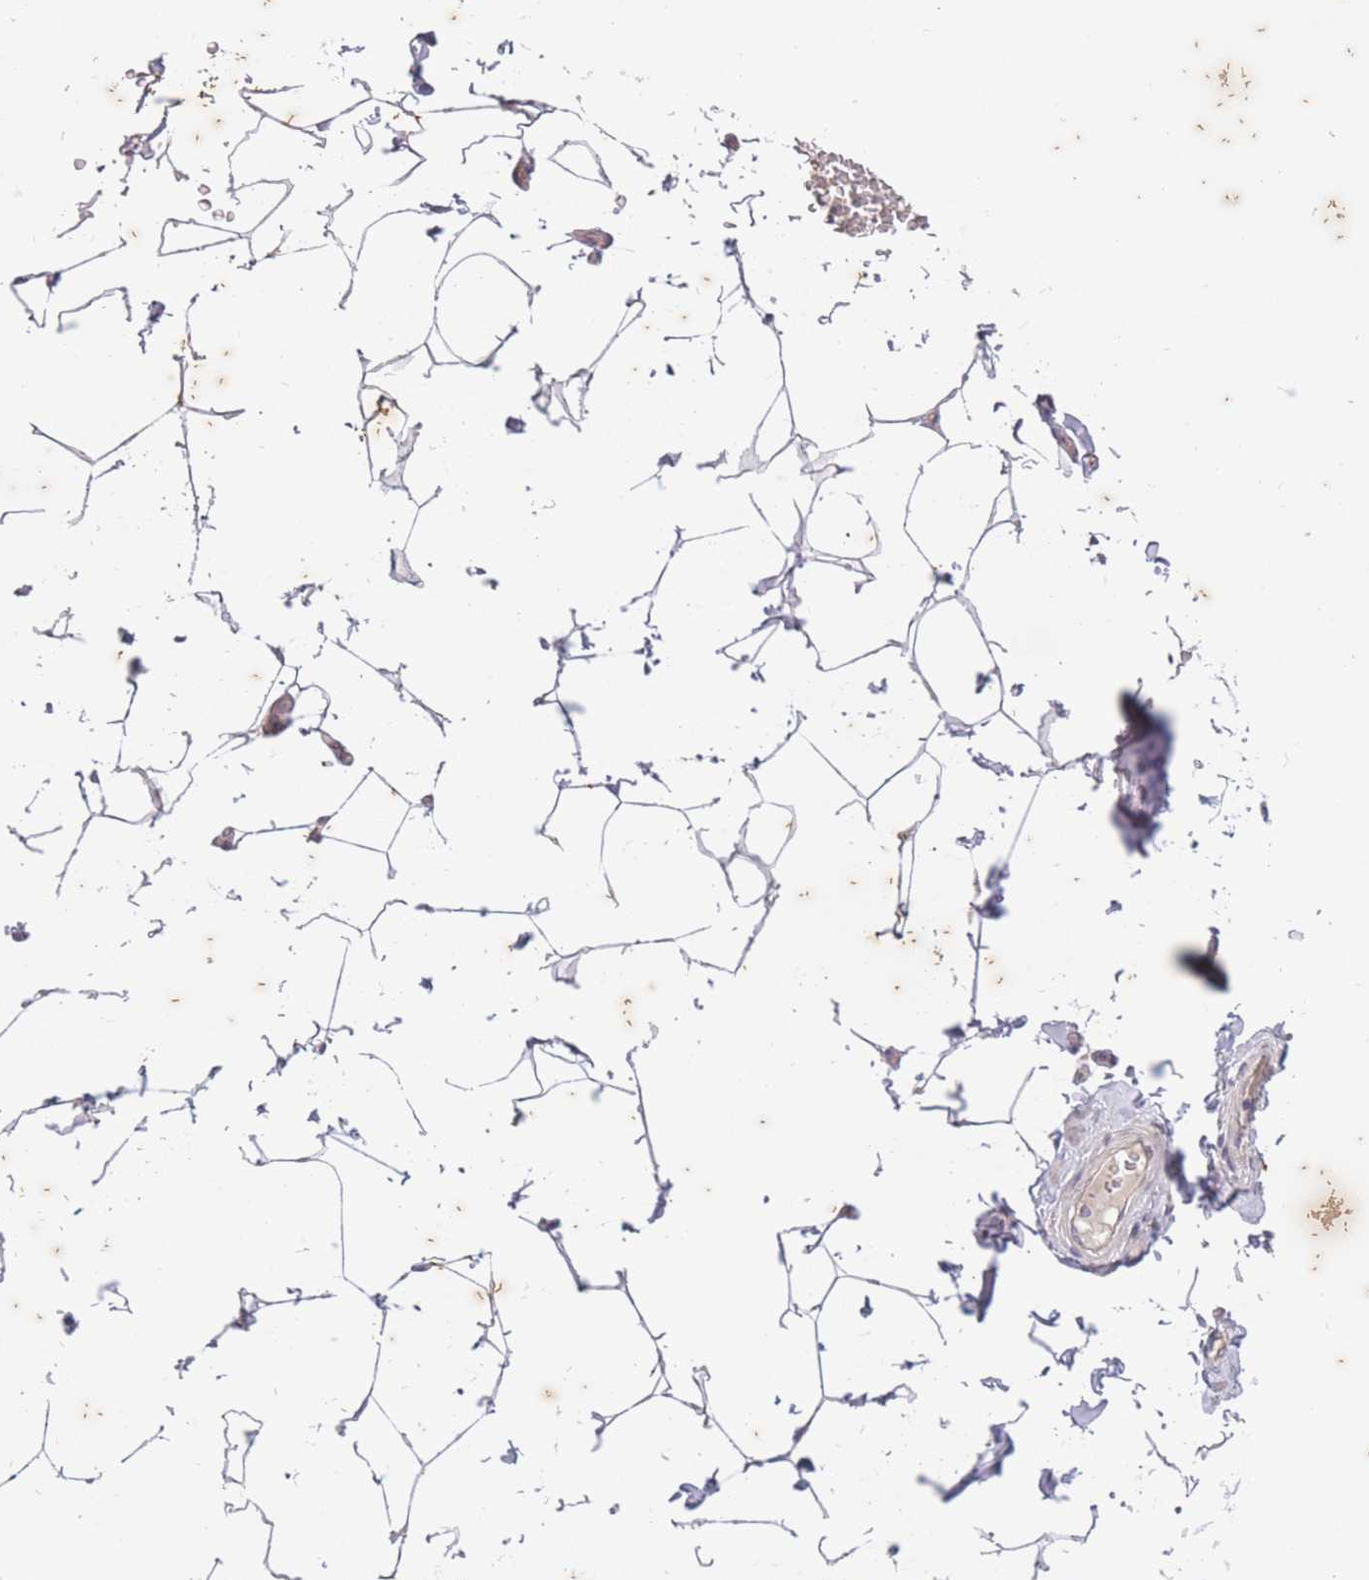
{"staining": {"intensity": "negative", "quantity": "none", "location": "none"}, "tissue": "adipose tissue", "cell_type": "Adipocytes", "image_type": "normal", "snomed": [{"axis": "morphology", "description": "Normal tissue, NOS"}, {"axis": "topography", "description": "Soft tissue"}, {"axis": "topography", "description": "Adipose tissue"}, {"axis": "topography", "description": "Vascular tissue"}, {"axis": "topography", "description": "Peripheral nerve tissue"}], "caption": "Immunohistochemical staining of normal human adipose tissue displays no significant positivity in adipocytes.", "gene": "ARPIN", "patient": {"sex": "male", "age": 46}}